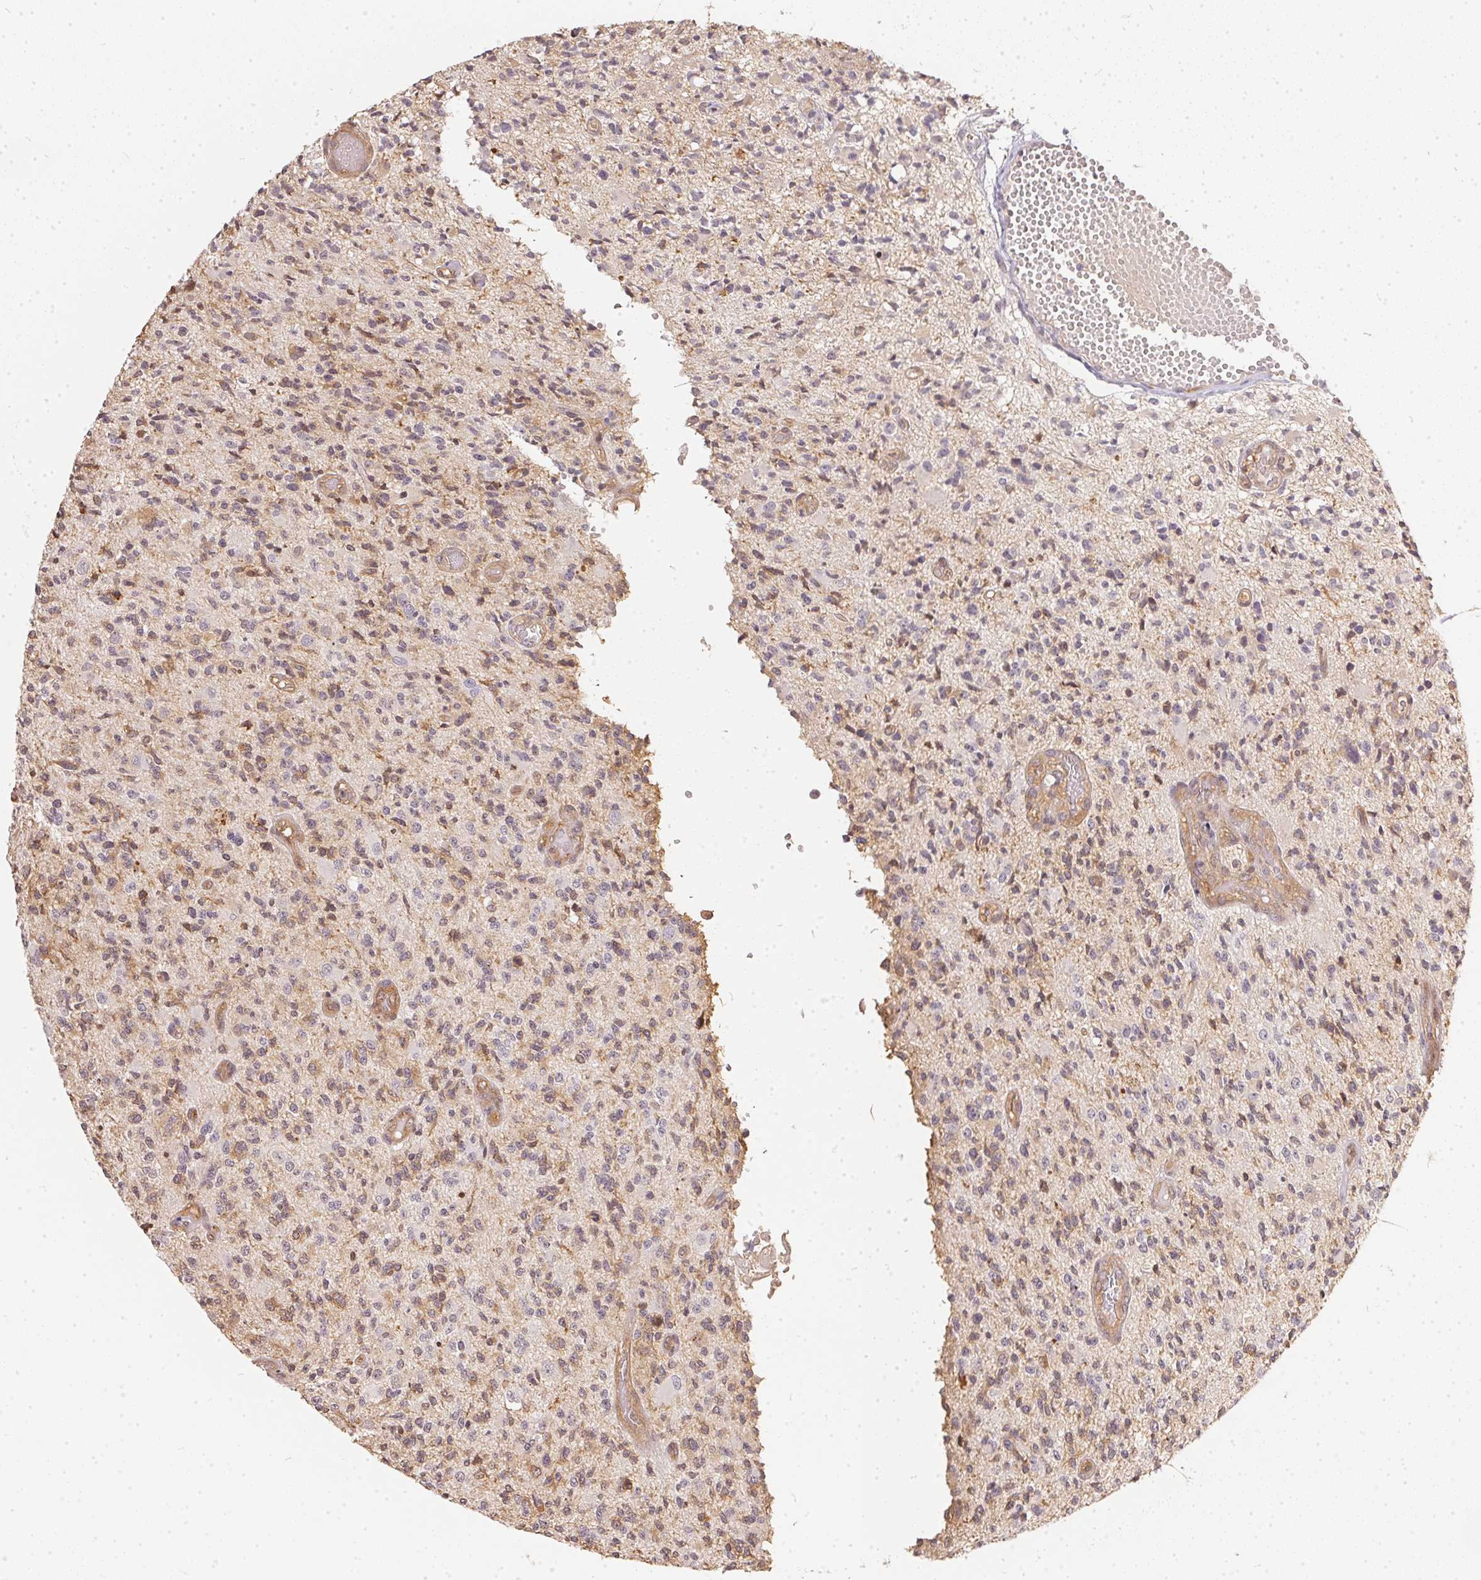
{"staining": {"intensity": "negative", "quantity": "none", "location": "none"}, "tissue": "glioma", "cell_type": "Tumor cells", "image_type": "cancer", "snomed": [{"axis": "morphology", "description": "Glioma, malignant, High grade"}, {"axis": "topography", "description": "Brain"}], "caption": "Tumor cells show no significant staining in glioma.", "gene": "BLMH", "patient": {"sex": "female", "age": 63}}